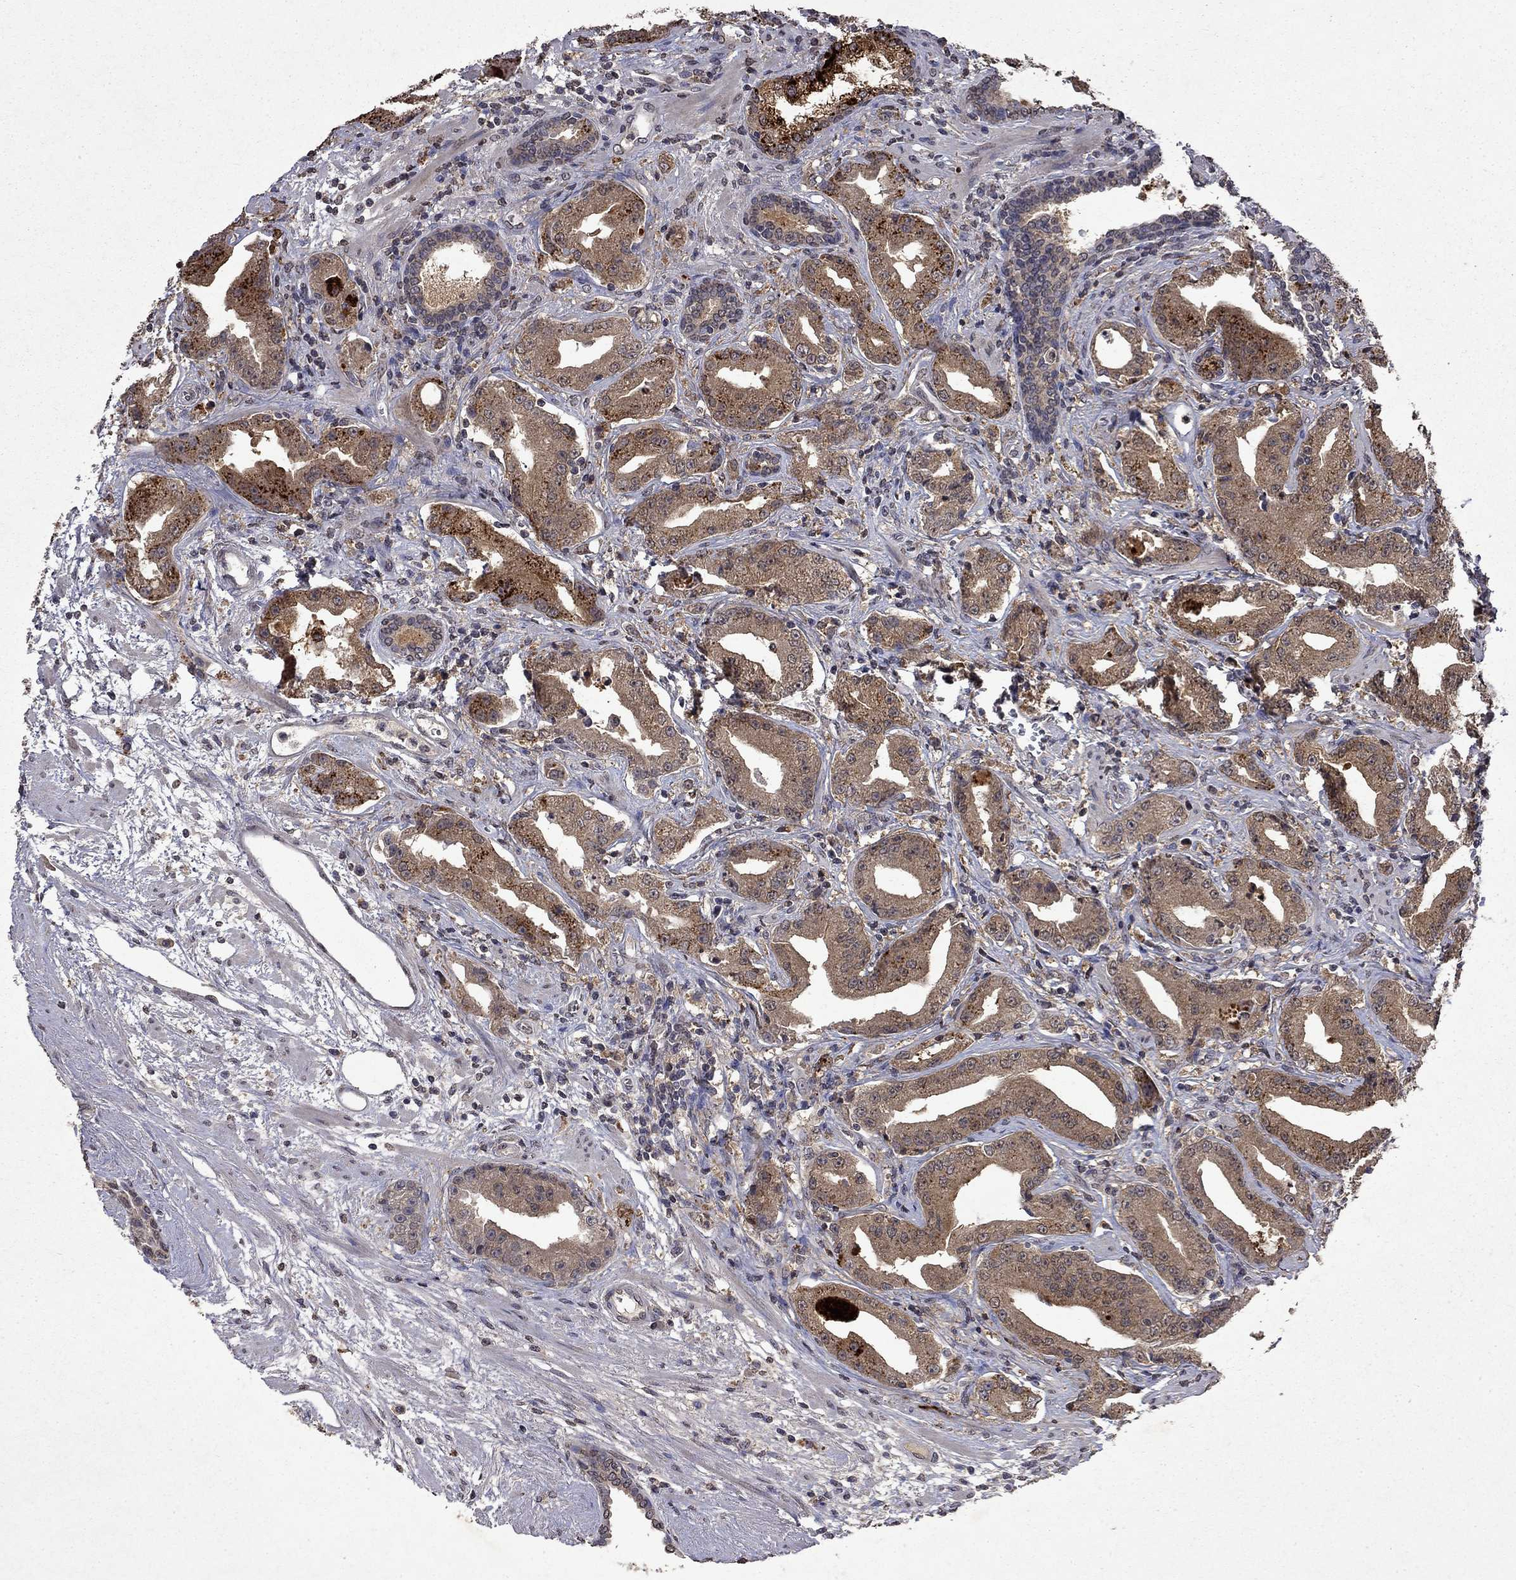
{"staining": {"intensity": "strong", "quantity": "<25%", "location": "cytoplasmic/membranous"}, "tissue": "prostate cancer", "cell_type": "Tumor cells", "image_type": "cancer", "snomed": [{"axis": "morphology", "description": "Adenocarcinoma, Low grade"}, {"axis": "topography", "description": "Prostate"}], "caption": "Immunohistochemical staining of human low-grade adenocarcinoma (prostate) demonstrates medium levels of strong cytoplasmic/membranous protein expression in about <25% of tumor cells. The protein is shown in brown color, while the nuclei are stained blue.", "gene": "TTC38", "patient": {"sex": "male", "age": 62}}